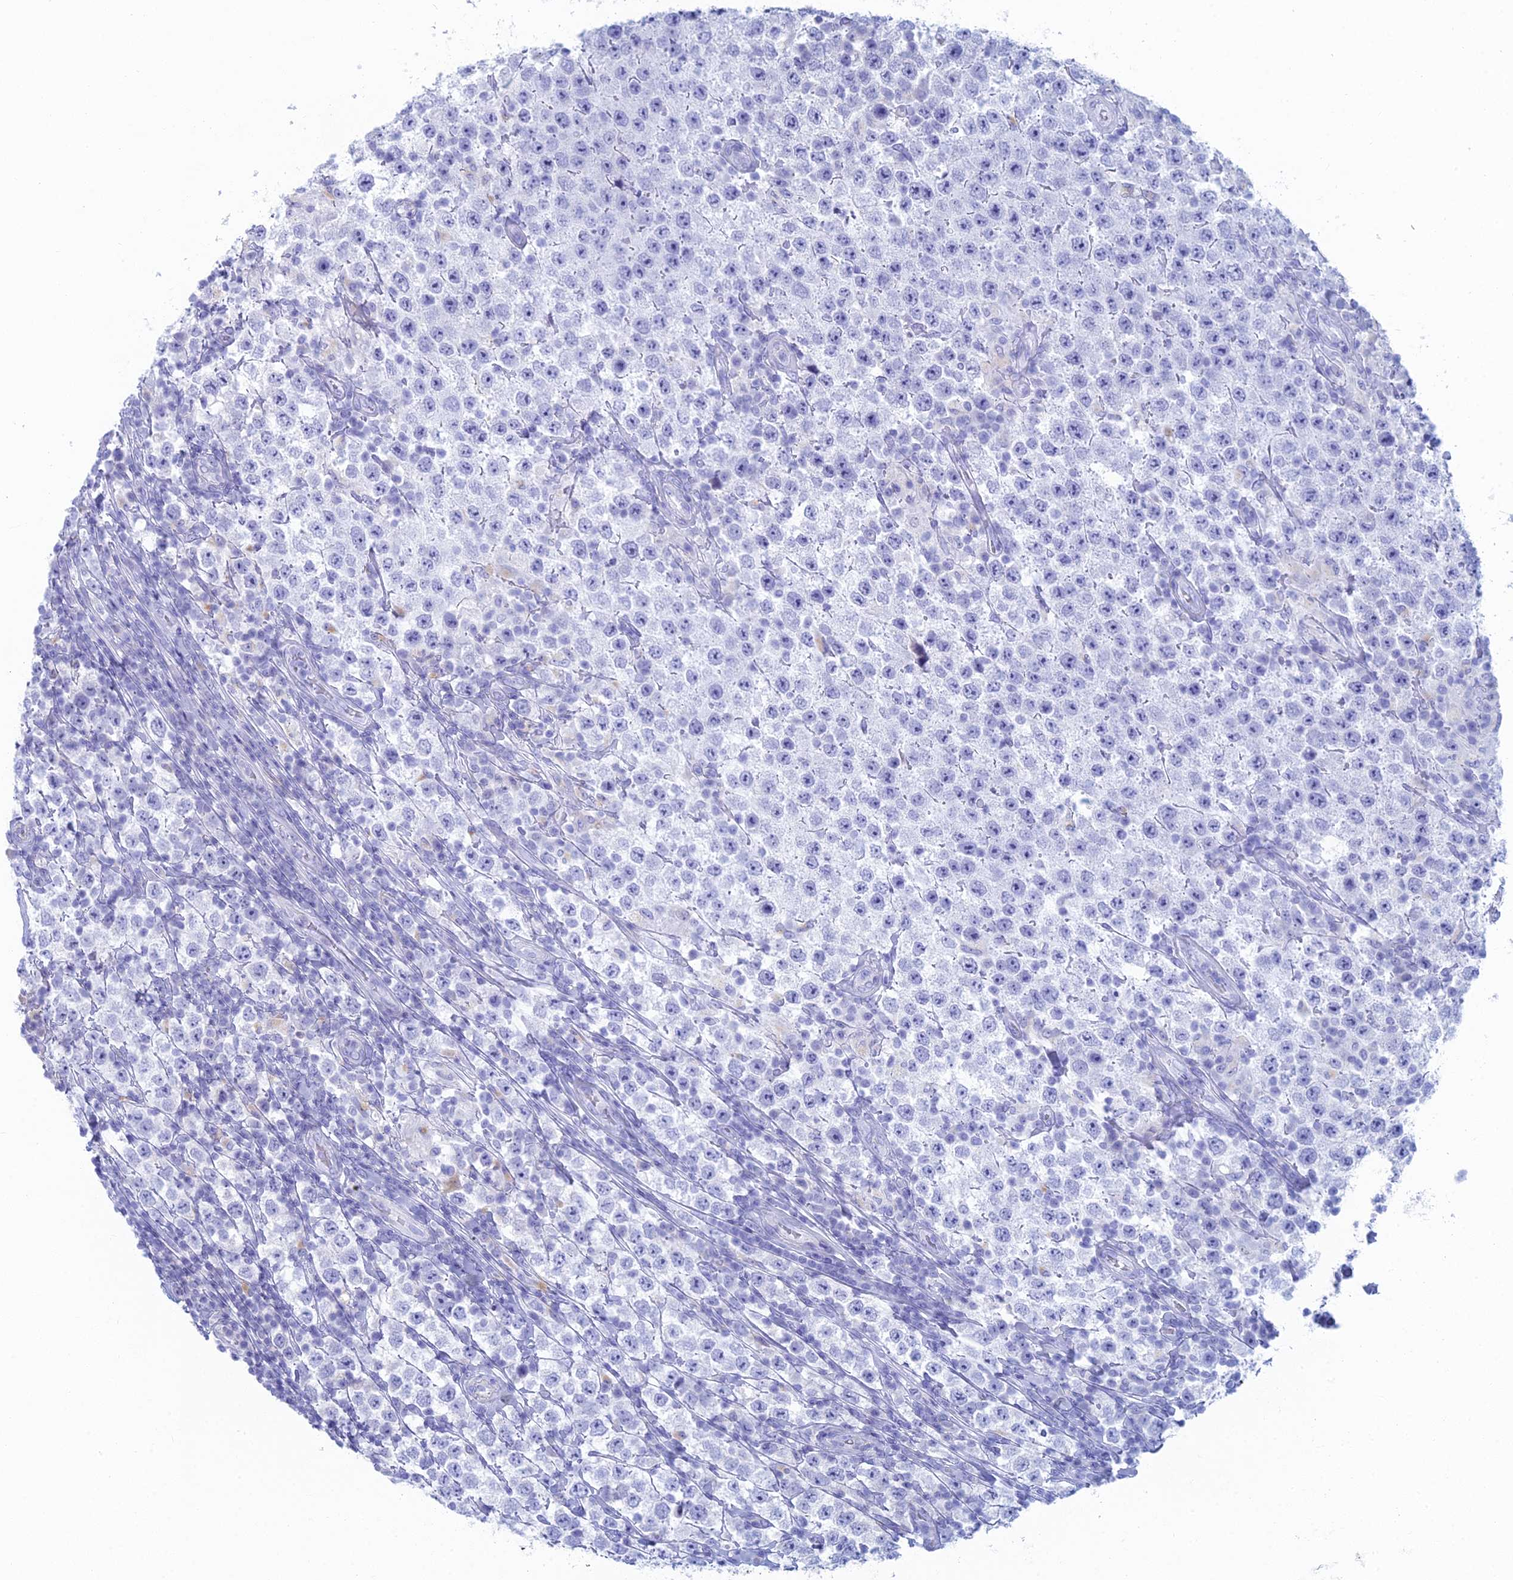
{"staining": {"intensity": "negative", "quantity": "none", "location": "none"}, "tissue": "testis cancer", "cell_type": "Tumor cells", "image_type": "cancer", "snomed": [{"axis": "morphology", "description": "Normal tissue, NOS"}, {"axis": "morphology", "description": "Urothelial carcinoma, High grade"}, {"axis": "morphology", "description": "Seminoma, NOS"}, {"axis": "morphology", "description": "Carcinoma, Embryonal, NOS"}, {"axis": "topography", "description": "Urinary bladder"}, {"axis": "topography", "description": "Testis"}], "caption": "Tumor cells are negative for protein expression in human high-grade urothelial carcinoma (testis).", "gene": "FERD3L", "patient": {"sex": "male", "age": 41}}